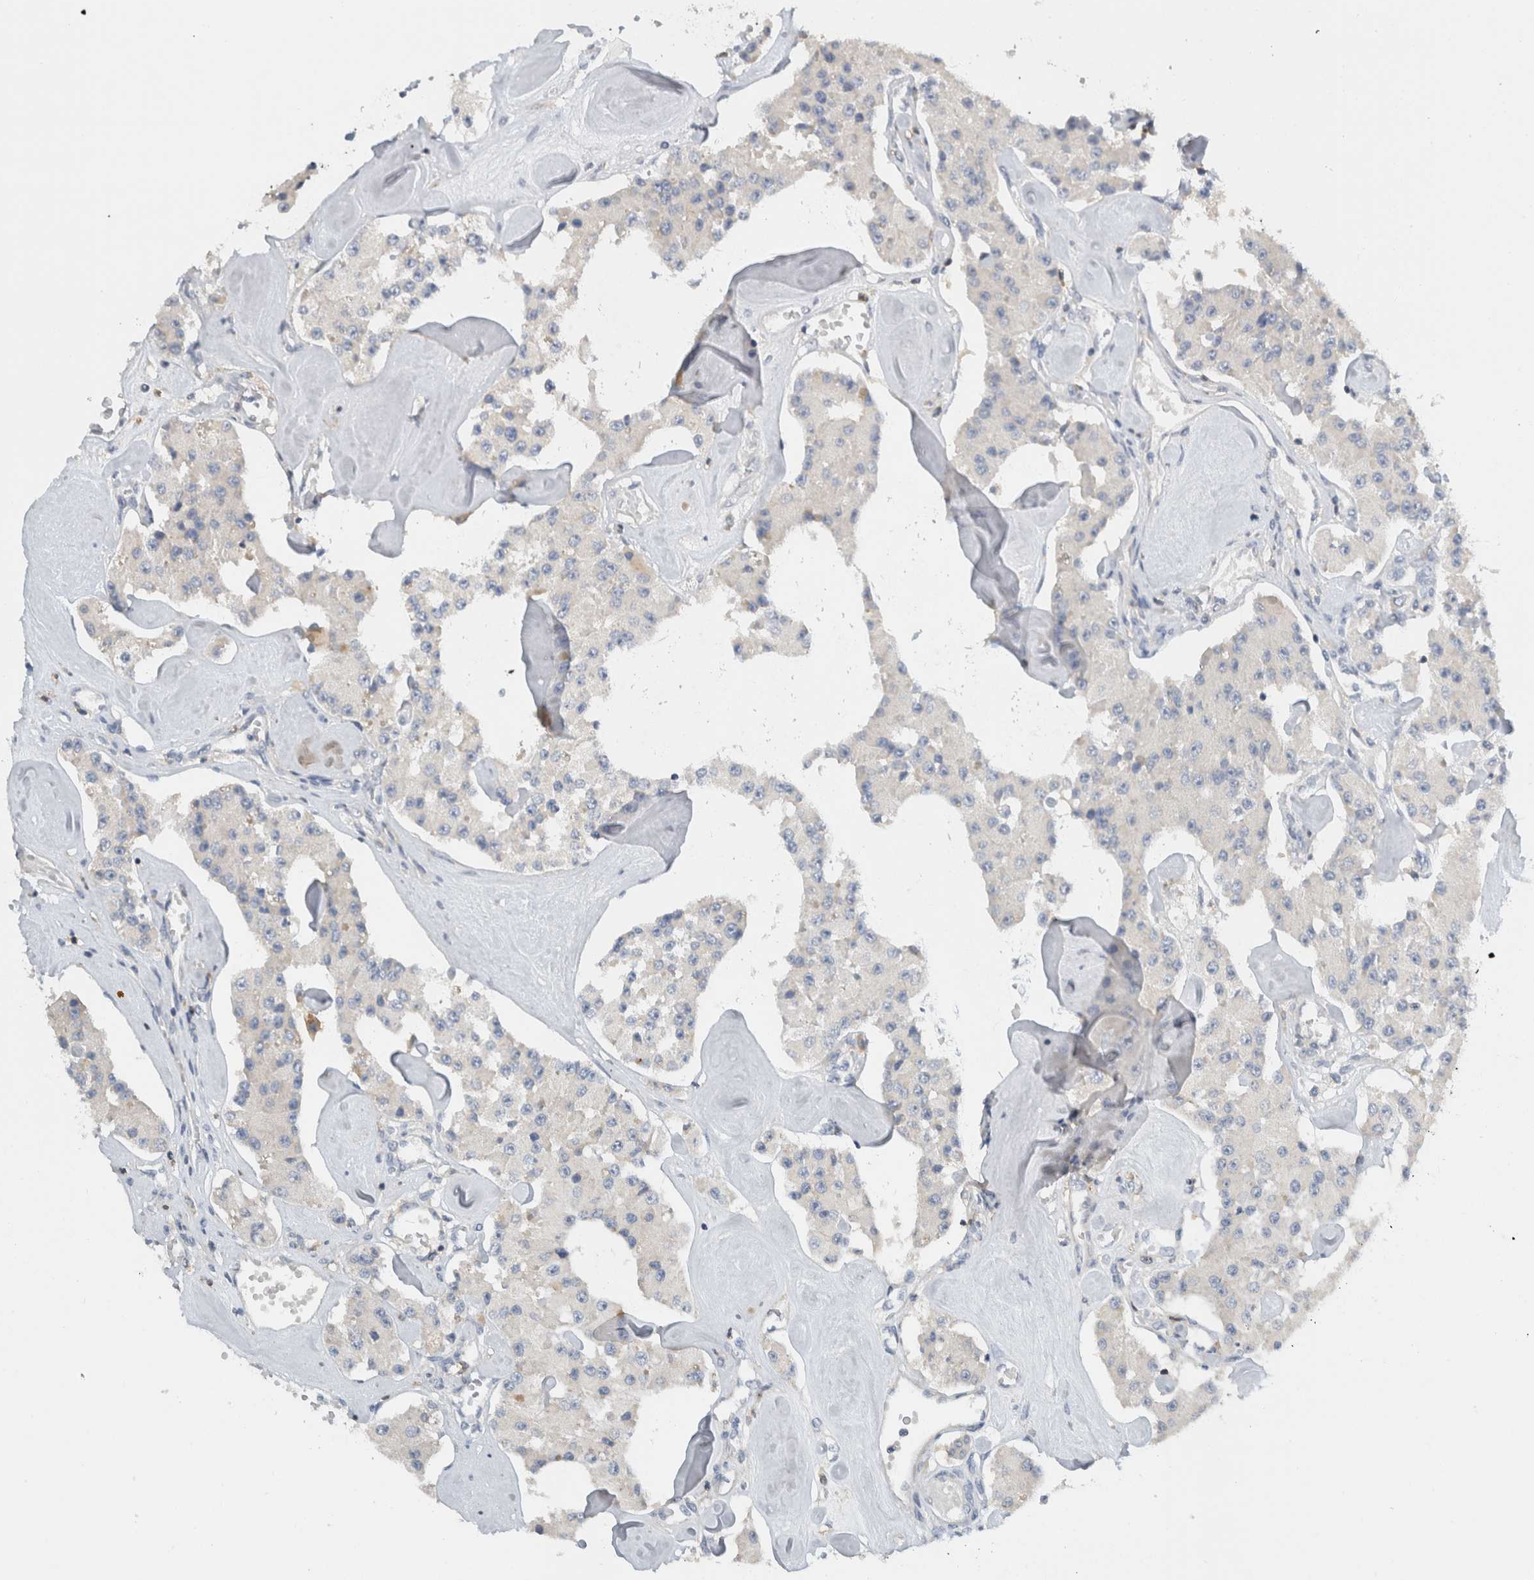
{"staining": {"intensity": "negative", "quantity": "none", "location": "none"}, "tissue": "carcinoid", "cell_type": "Tumor cells", "image_type": "cancer", "snomed": [{"axis": "morphology", "description": "Carcinoid, malignant, NOS"}, {"axis": "topography", "description": "Pancreas"}], "caption": "IHC of carcinoid (malignant) displays no staining in tumor cells.", "gene": "ERCC6L2", "patient": {"sex": "male", "age": 41}}